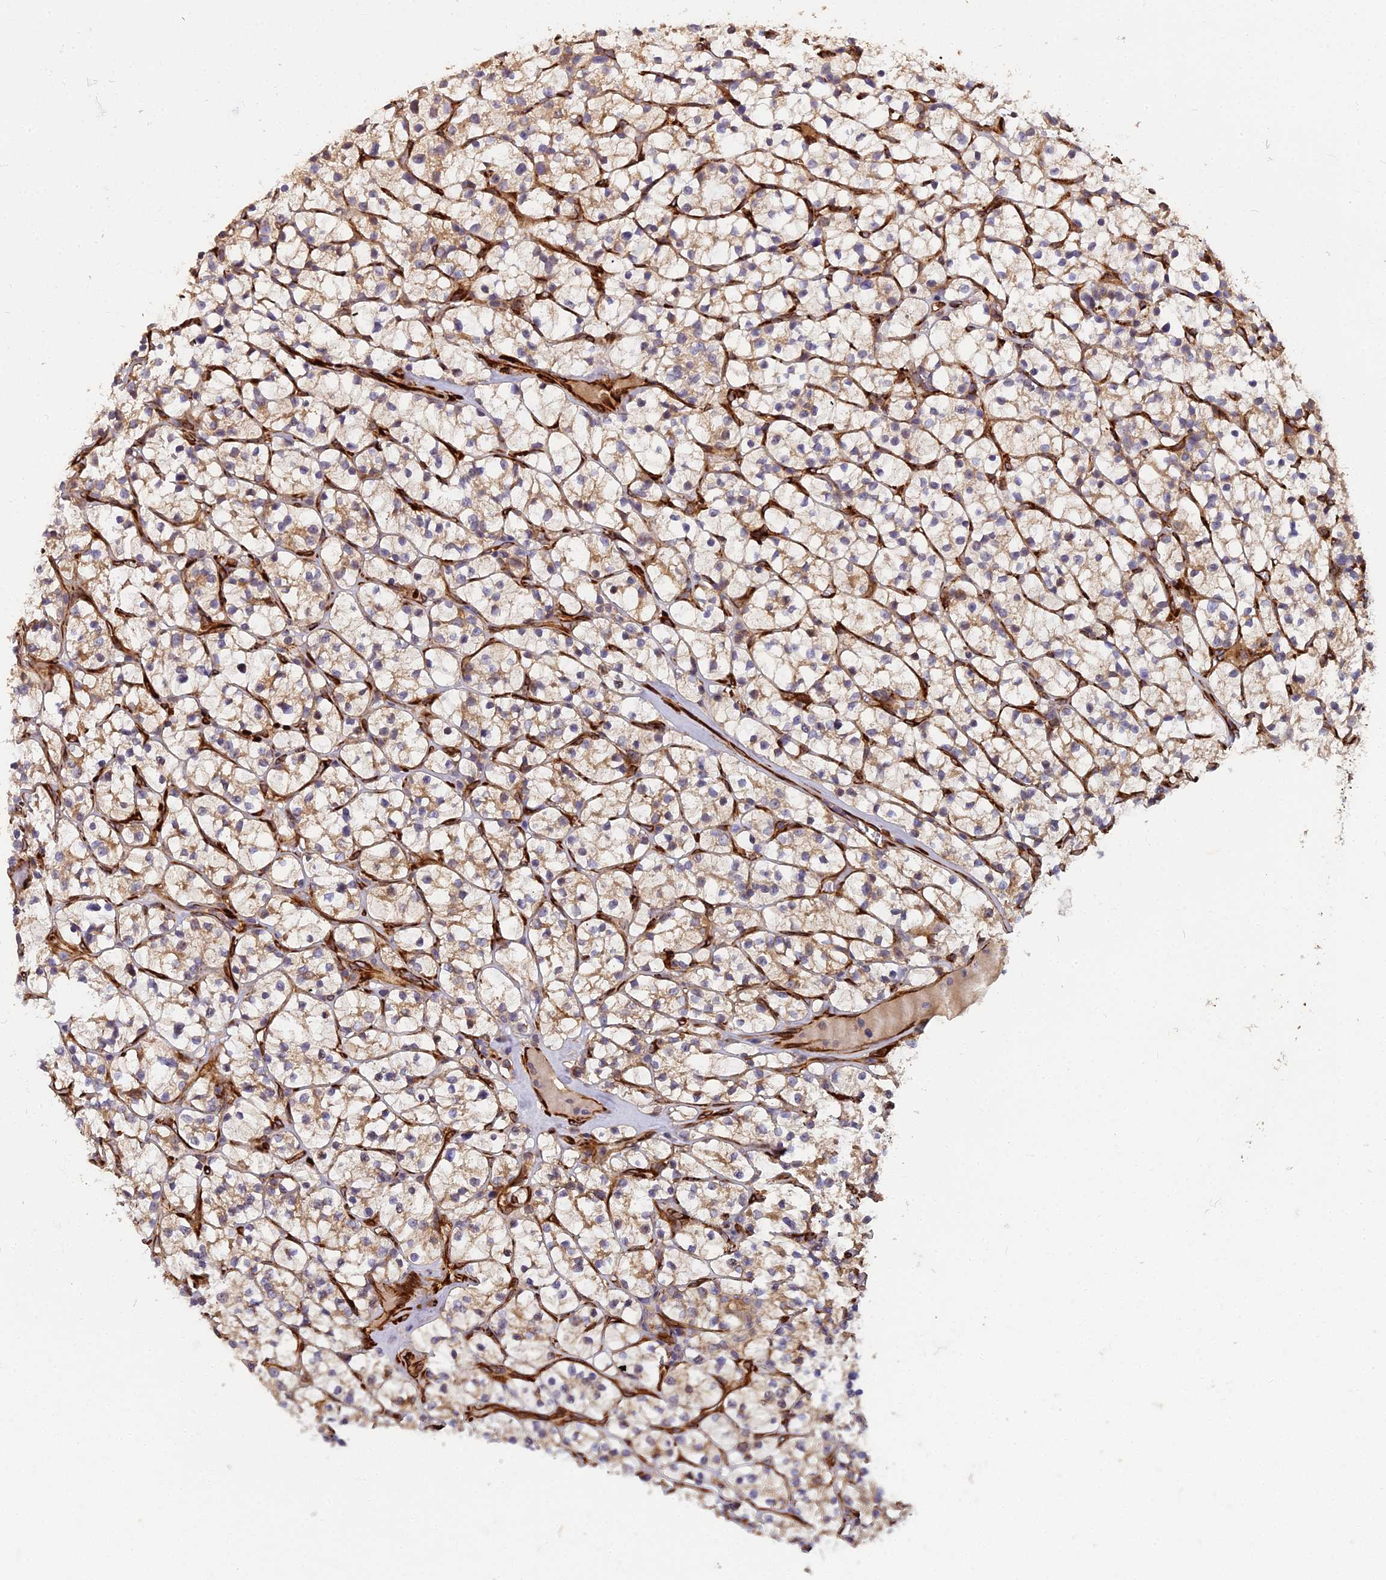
{"staining": {"intensity": "weak", "quantity": "<25%", "location": "cytoplasmic/membranous"}, "tissue": "renal cancer", "cell_type": "Tumor cells", "image_type": "cancer", "snomed": [{"axis": "morphology", "description": "Adenocarcinoma, NOS"}, {"axis": "topography", "description": "Kidney"}], "caption": "A high-resolution histopathology image shows IHC staining of renal cancer, which demonstrates no significant staining in tumor cells.", "gene": "NDUFAF7", "patient": {"sex": "female", "age": 64}}